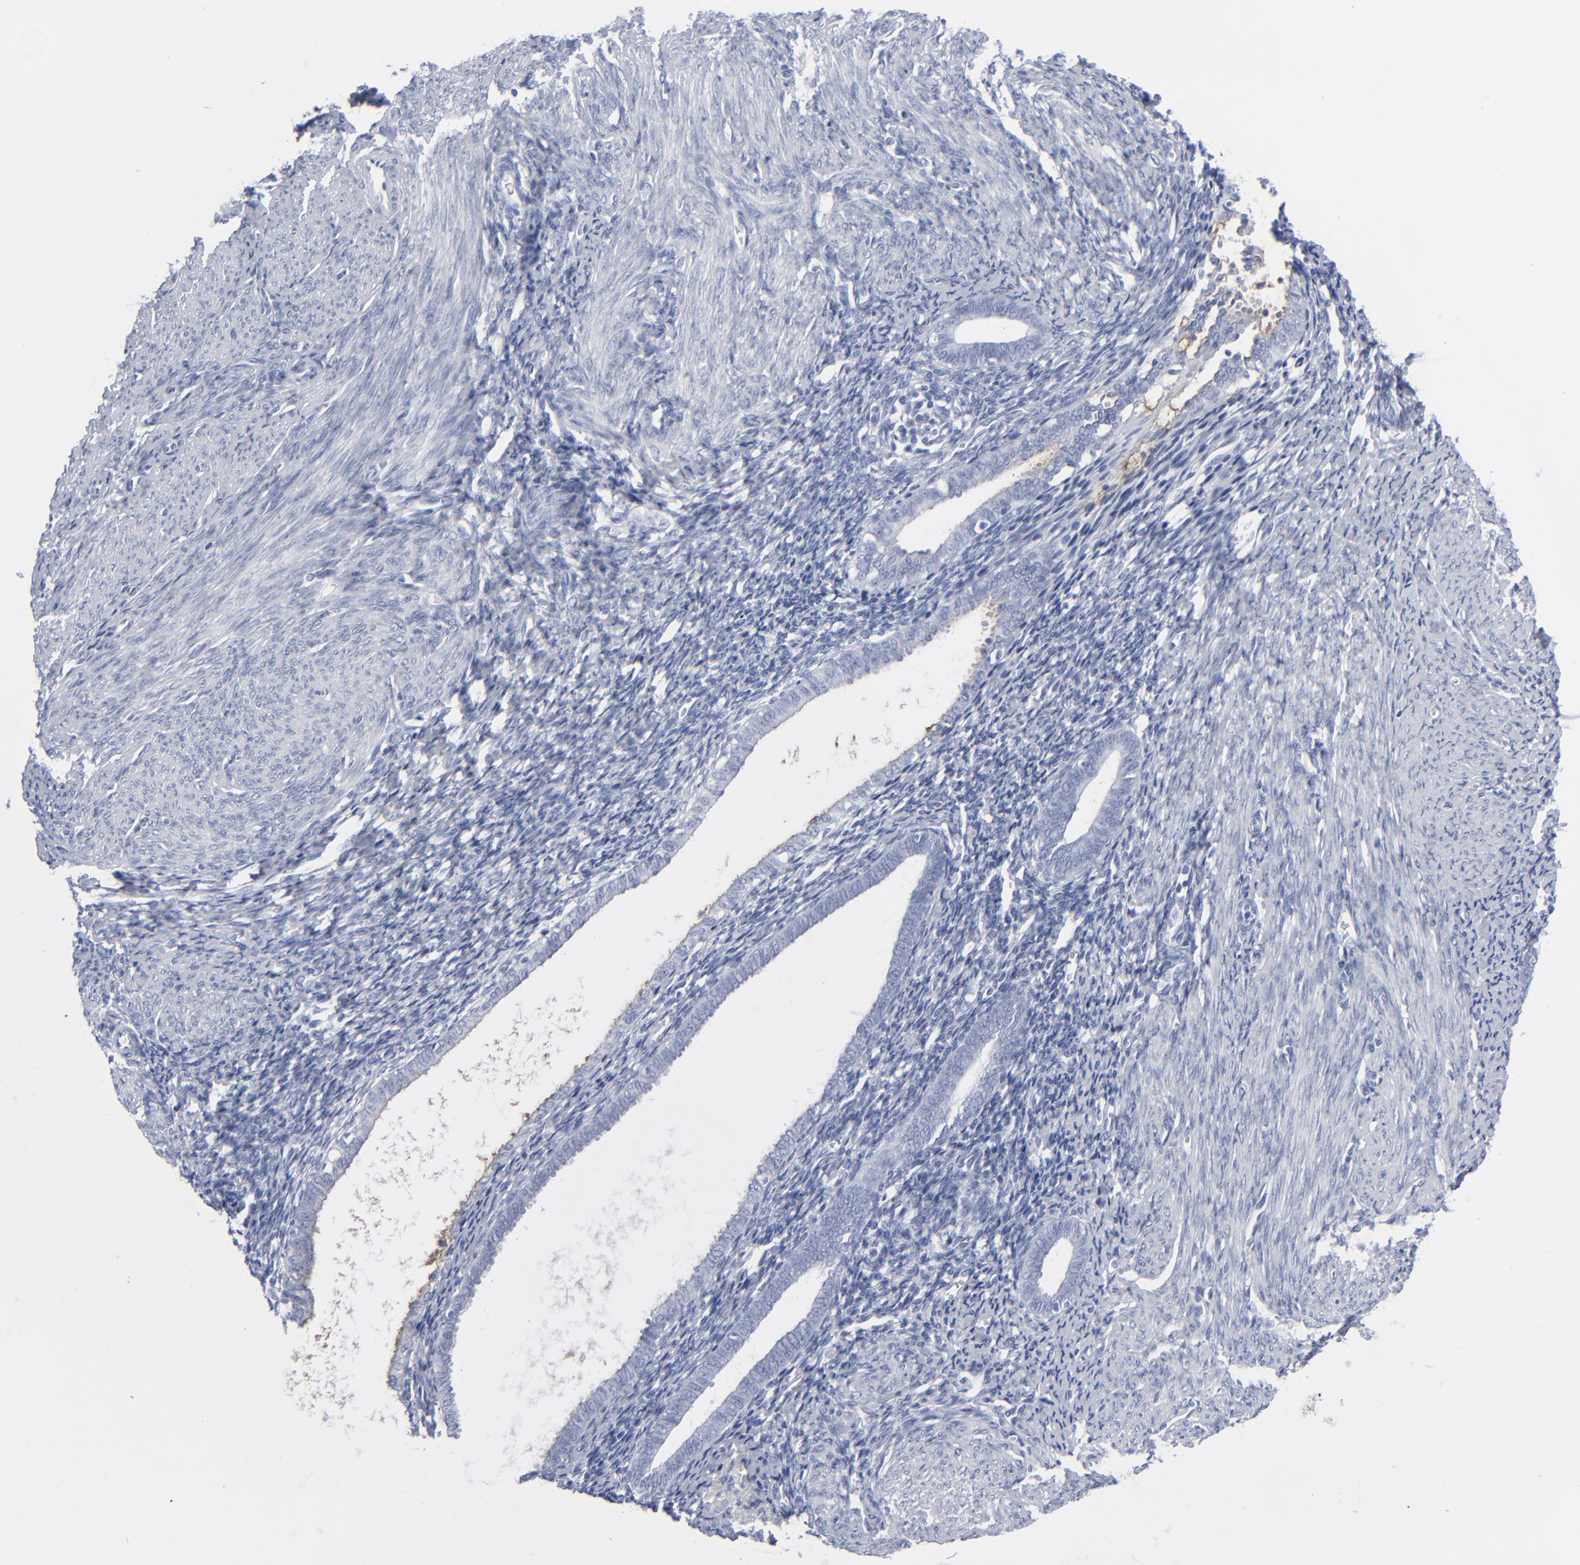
{"staining": {"intensity": "negative", "quantity": "none", "location": "none"}, "tissue": "endometrium", "cell_type": "Cells in endometrial stroma", "image_type": "normal", "snomed": [{"axis": "morphology", "description": "Normal tissue, NOS"}, {"axis": "topography", "description": "Smooth muscle"}, {"axis": "topography", "description": "Endometrium"}], "caption": "Immunohistochemistry (IHC) of normal endometrium shows no expression in cells in endometrial stroma. (DAB immunohistochemistry, high magnification).", "gene": "MSLN", "patient": {"sex": "female", "age": 57}}